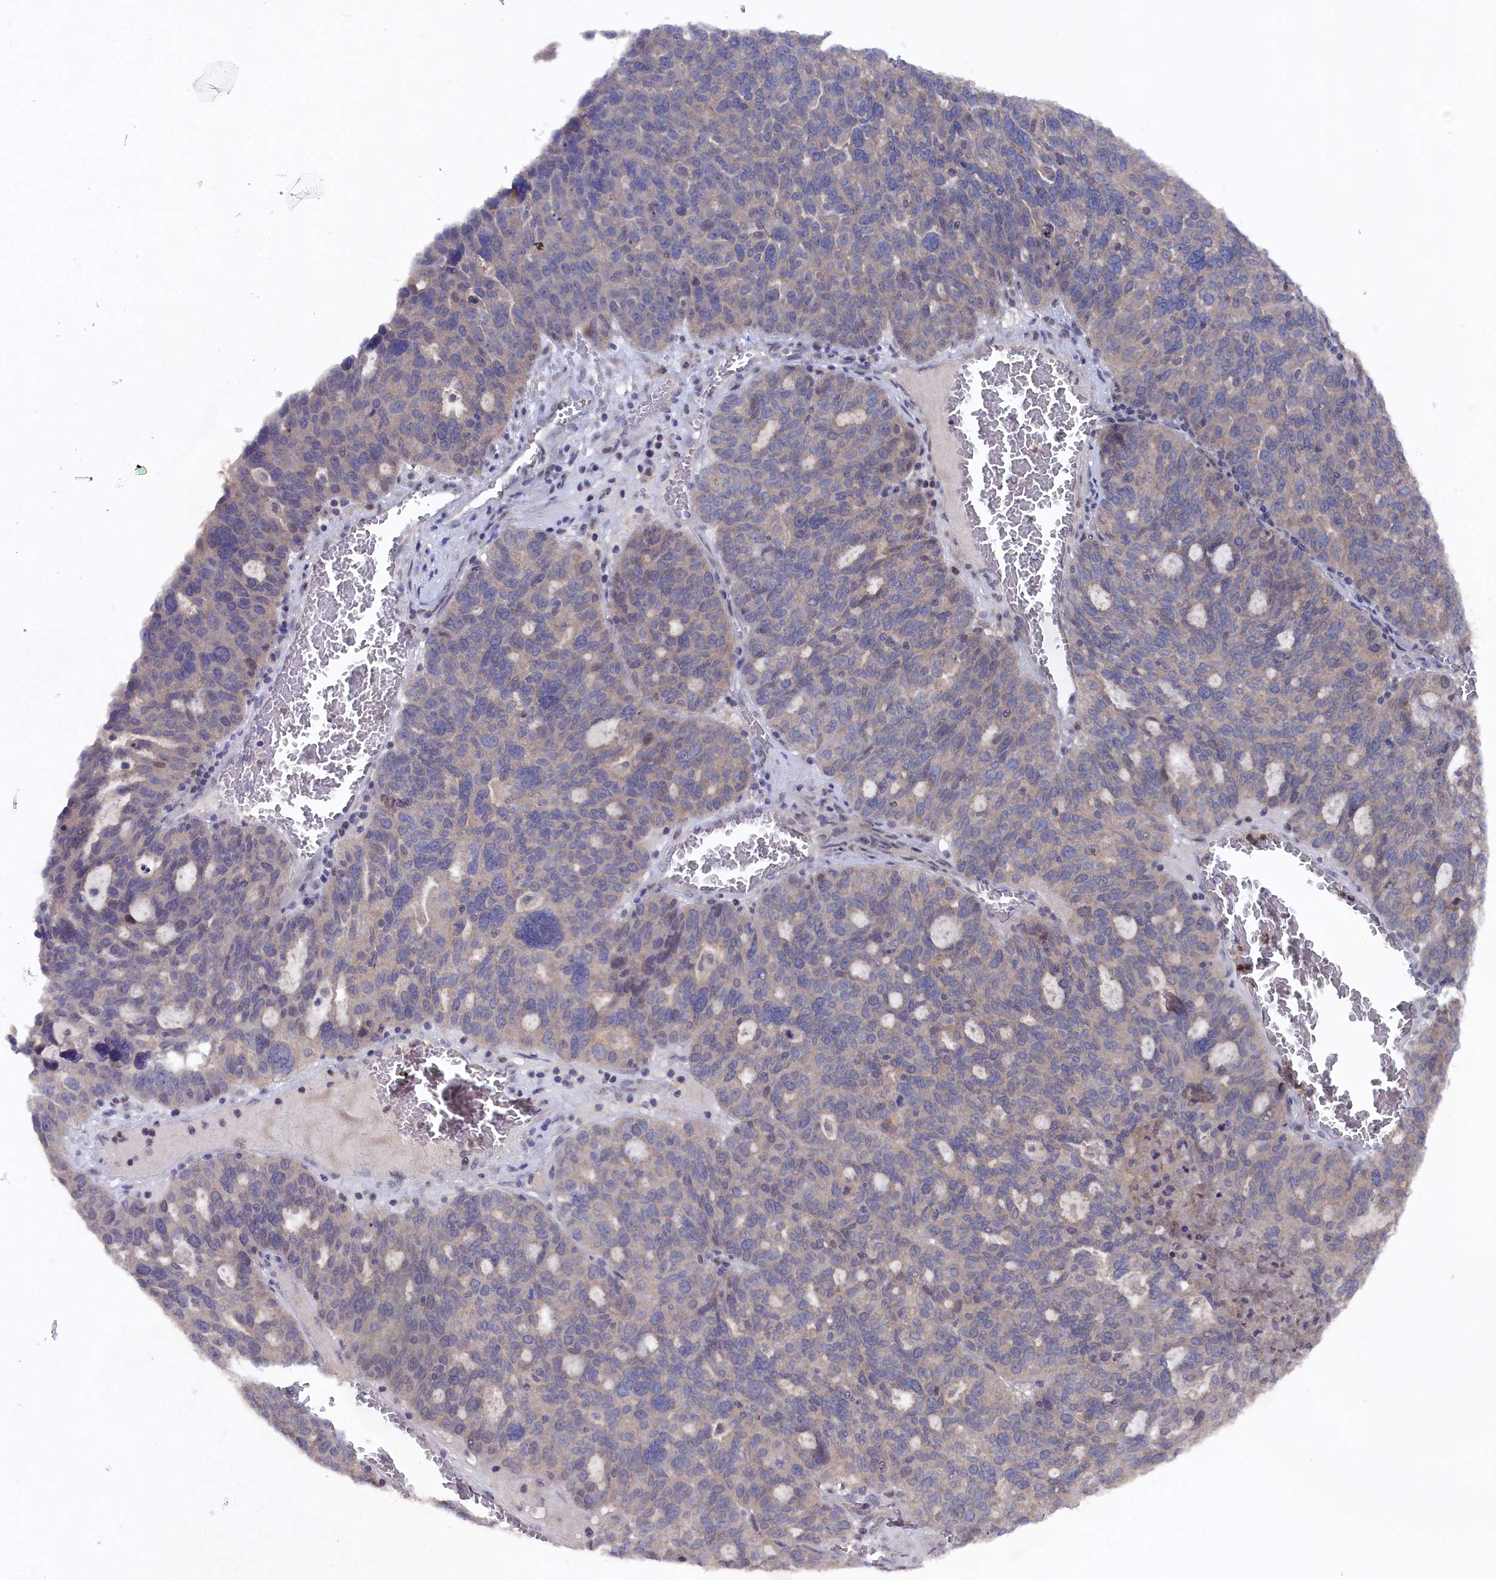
{"staining": {"intensity": "weak", "quantity": "<25%", "location": "cytoplasmic/membranous"}, "tissue": "ovarian cancer", "cell_type": "Tumor cells", "image_type": "cancer", "snomed": [{"axis": "morphology", "description": "Cystadenocarcinoma, serous, NOS"}, {"axis": "topography", "description": "Ovary"}], "caption": "This is an immunohistochemistry histopathology image of human ovarian cancer. There is no staining in tumor cells.", "gene": "TMC5", "patient": {"sex": "female", "age": 59}}